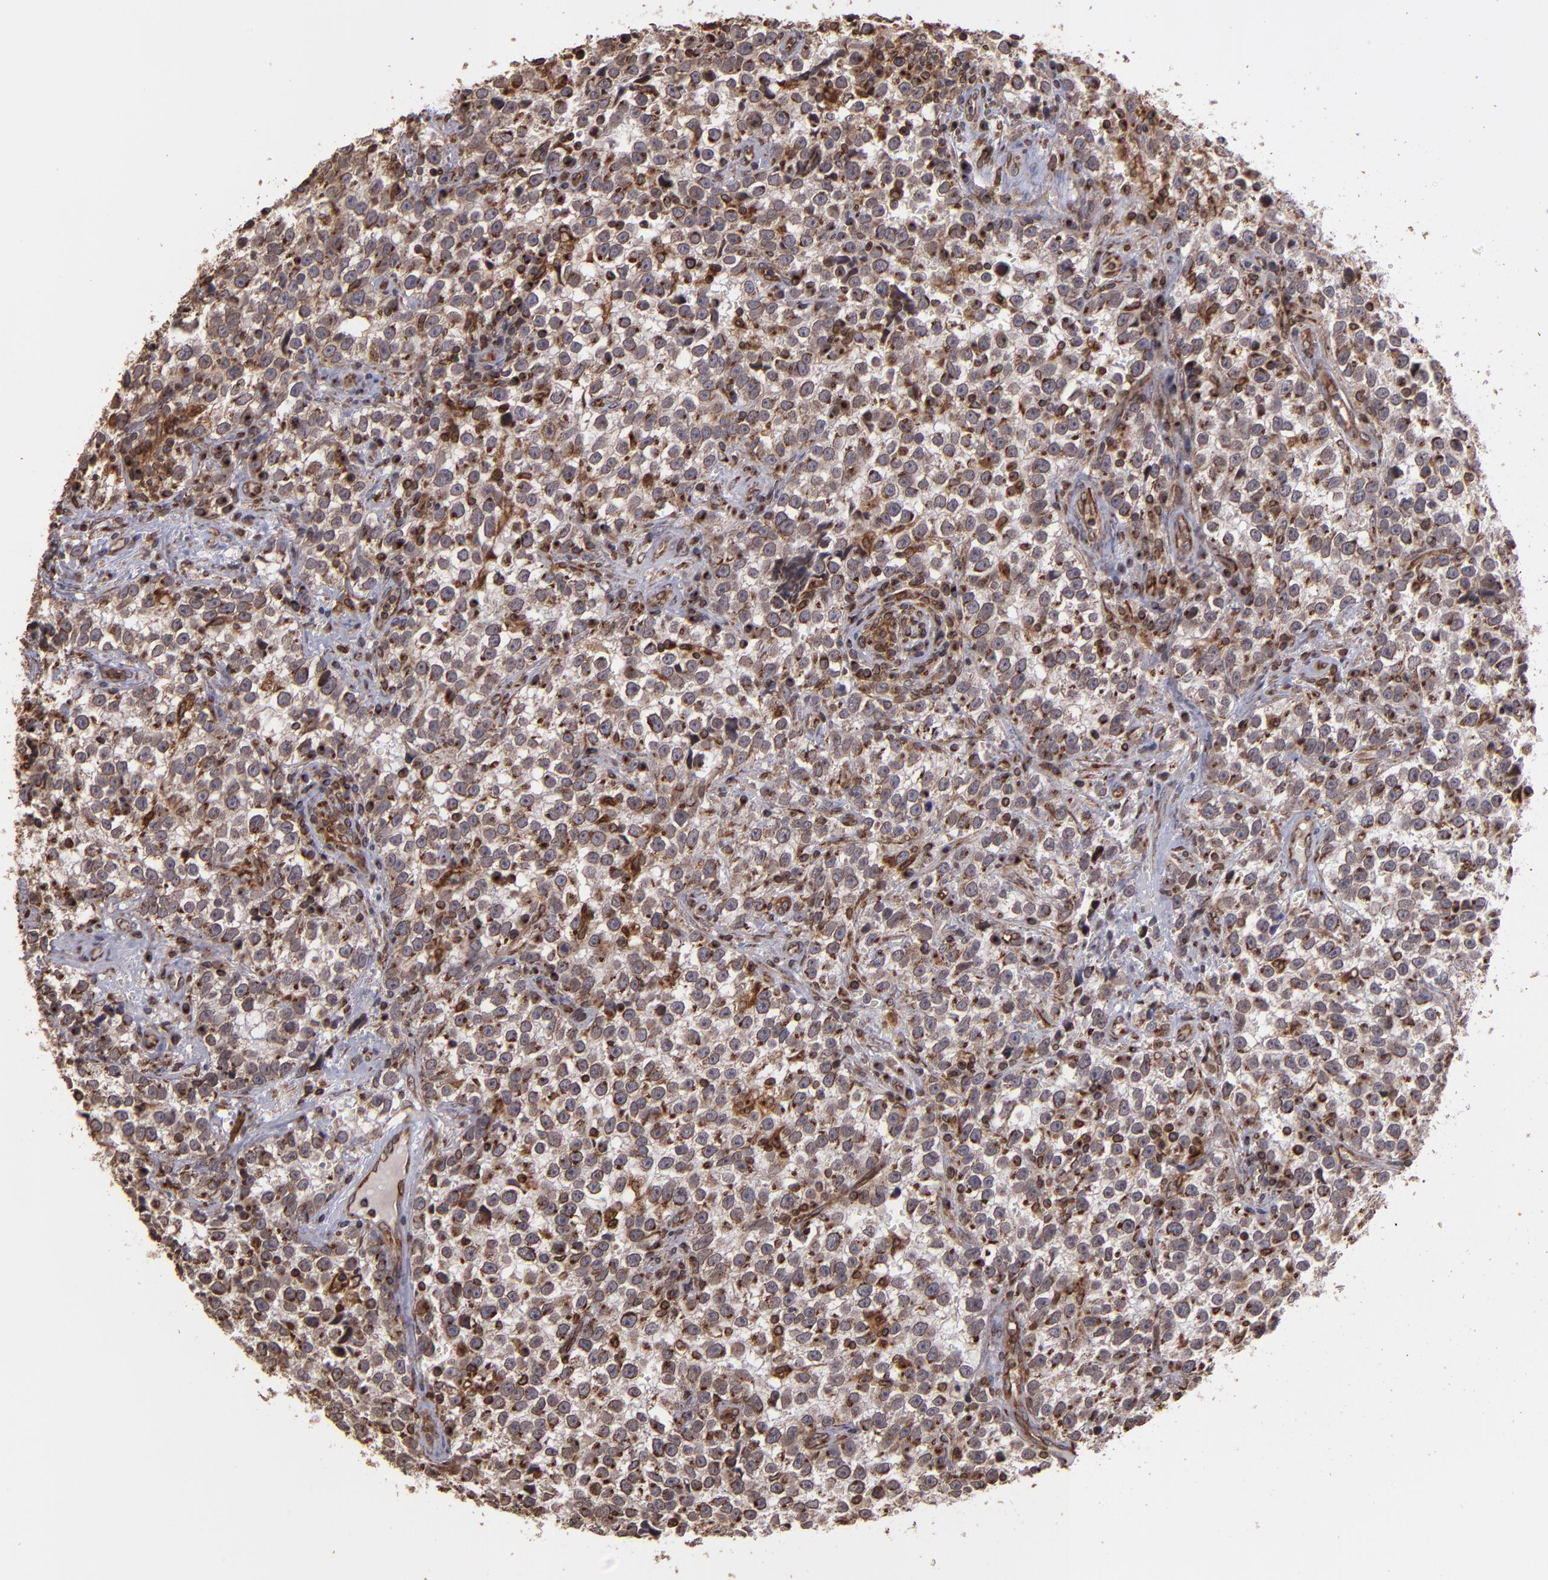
{"staining": {"intensity": "strong", "quantity": ">75%", "location": "cytoplasmic/membranous"}, "tissue": "testis cancer", "cell_type": "Tumor cells", "image_type": "cancer", "snomed": [{"axis": "morphology", "description": "Seminoma, NOS"}, {"axis": "topography", "description": "Testis"}], "caption": "Immunohistochemical staining of testis seminoma displays high levels of strong cytoplasmic/membranous staining in about >75% of tumor cells.", "gene": "TRIP11", "patient": {"sex": "male", "age": 38}}